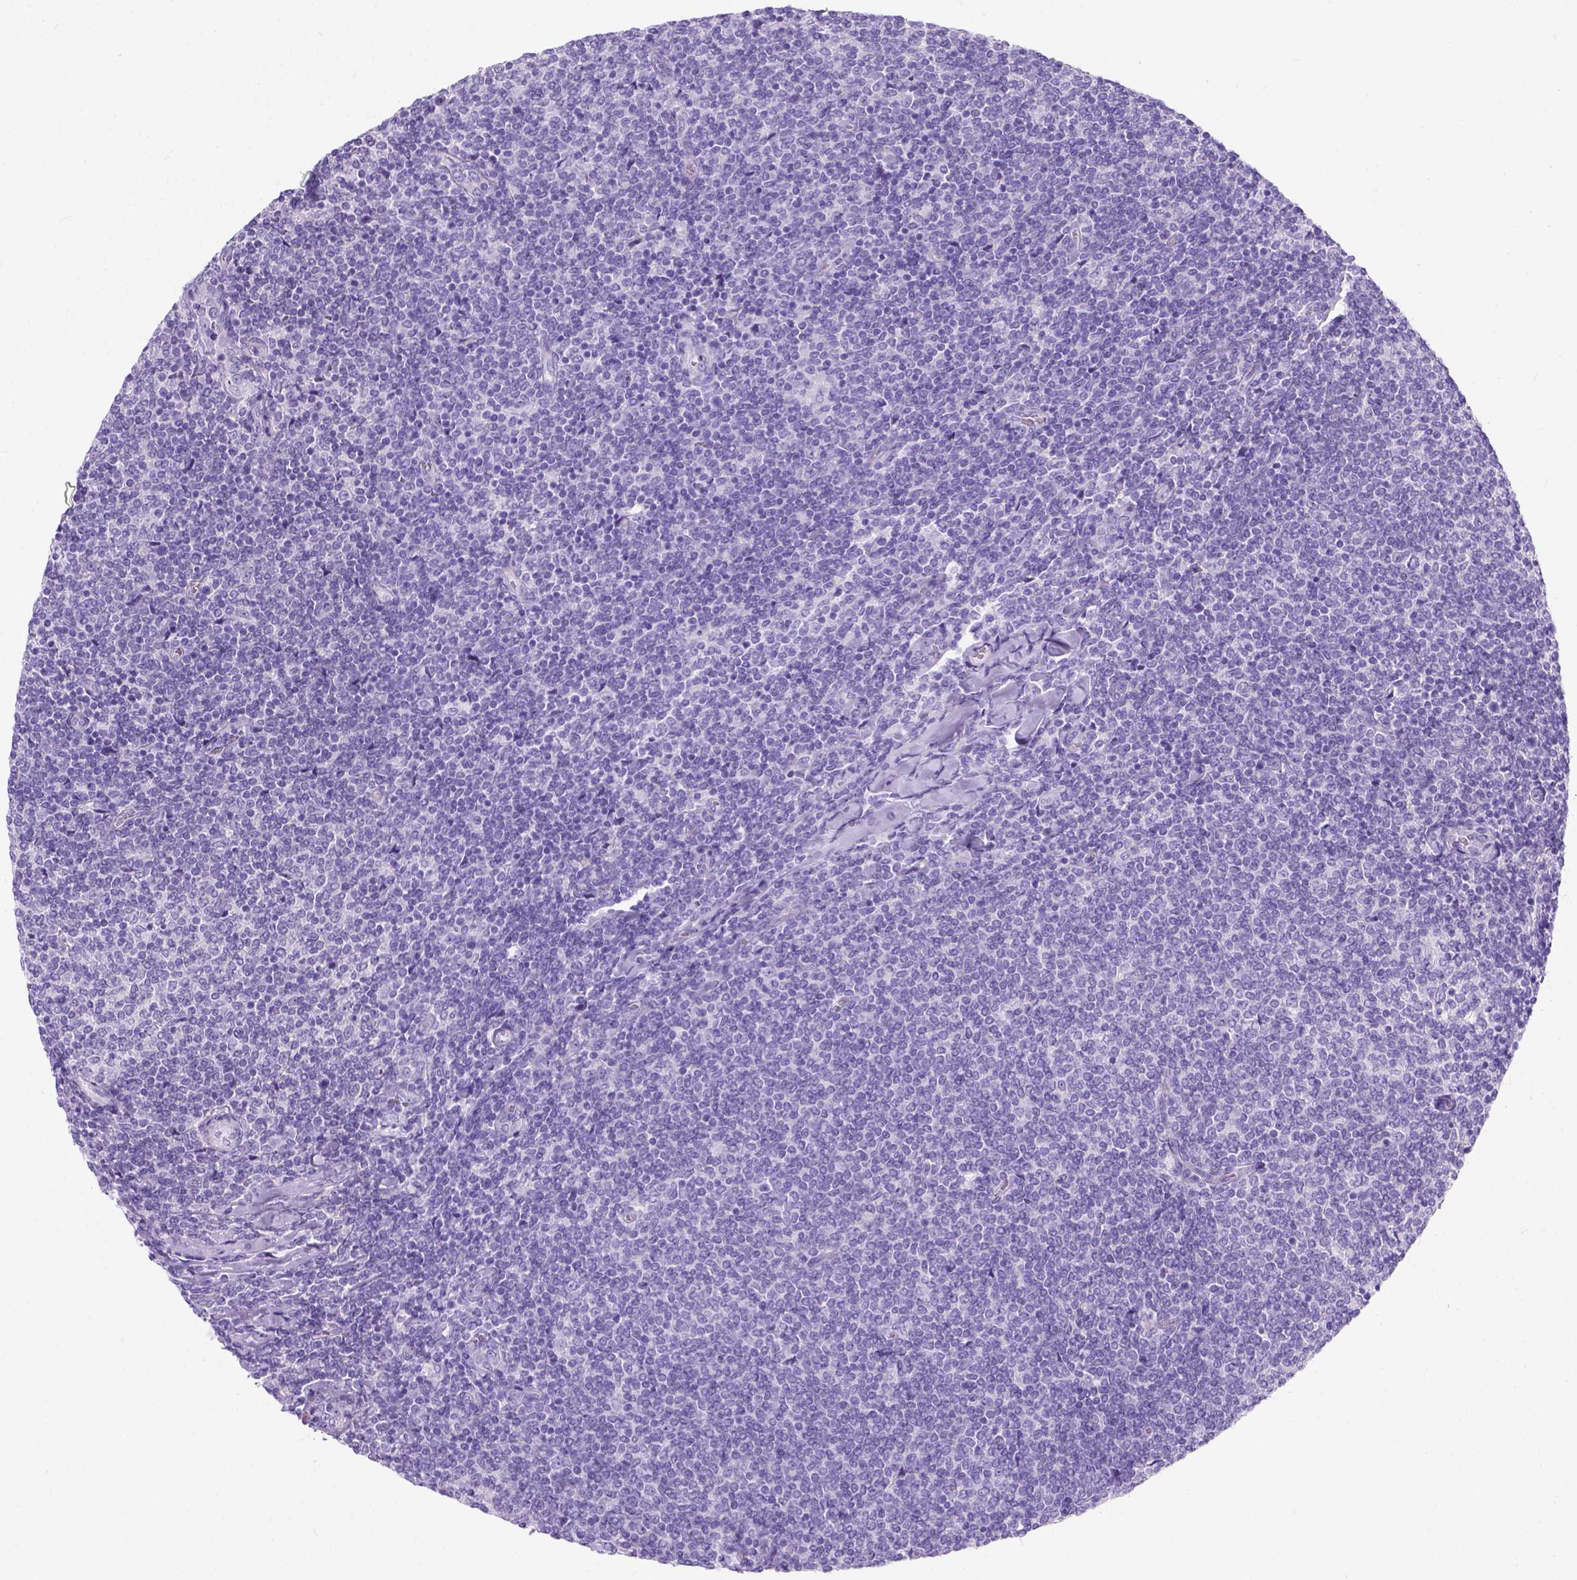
{"staining": {"intensity": "negative", "quantity": "none", "location": "none"}, "tissue": "lymphoma", "cell_type": "Tumor cells", "image_type": "cancer", "snomed": [{"axis": "morphology", "description": "Malignant lymphoma, non-Hodgkin's type, Low grade"}, {"axis": "topography", "description": "Lymph node"}], "caption": "Immunohistochemistry of human malignant lymphoma, non-Hodgkin's type (low-grade) reveals no expression in tumor cells.", "gene": "C7orf57", "patient": {"sex": "male", "age": 52}}